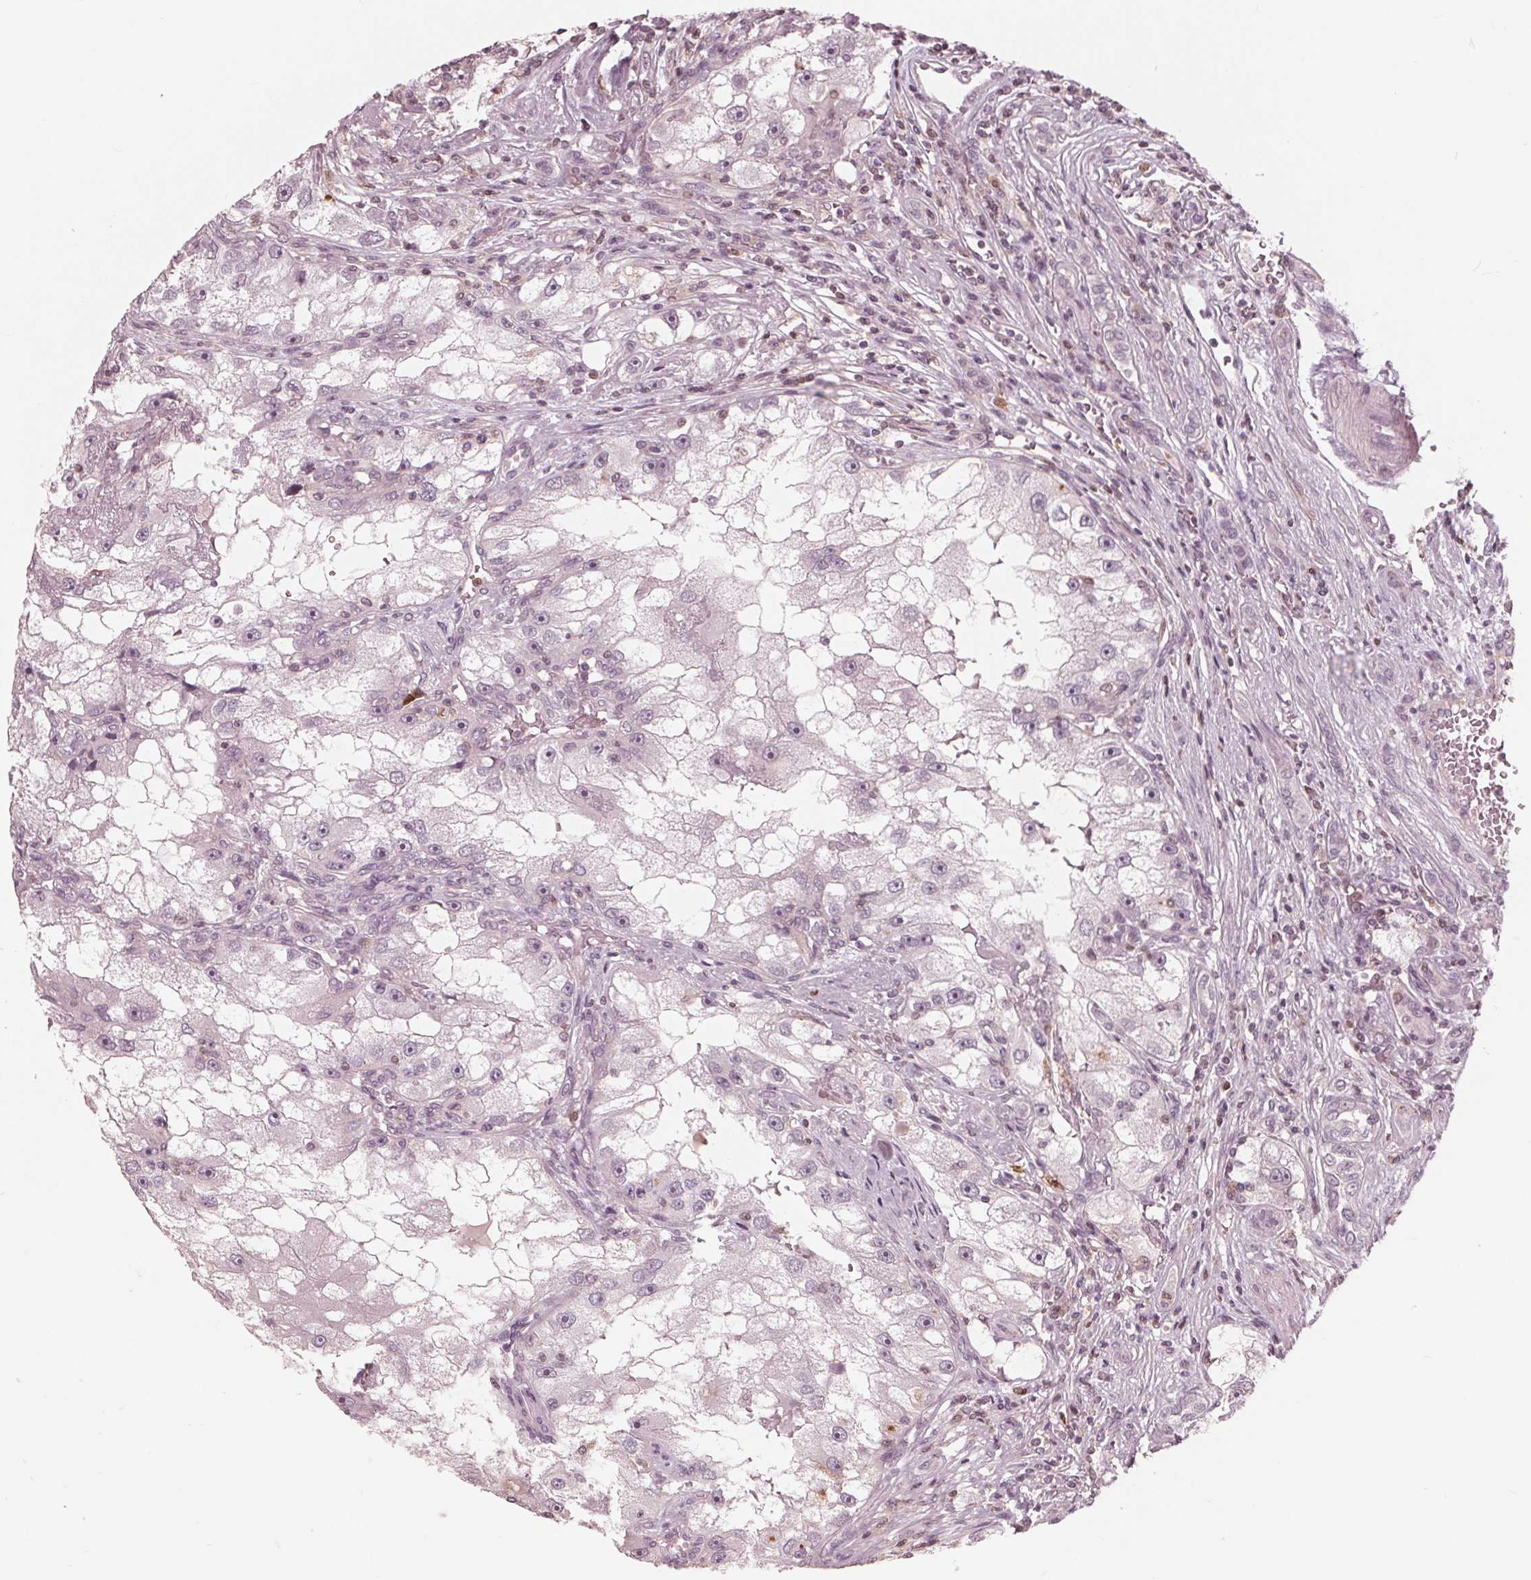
{"staining": {"intensity": "negative", "quantity": "none", "location": "none"}, "tissue": "renal cancer", "cell_type": "Tumor cells", "image_type": "cancer", "snomed": [{"axis": "morphology", "description": "Adenocarcinoma, NOS"}, {"axis": "topography", "description": "Kidney"}], "caption": "Tumor cells are negative for protein expression in human renal cancer (adenocarcinoma).", "gene": "ING3", "patient": {"sex": "male", "age": 63}}